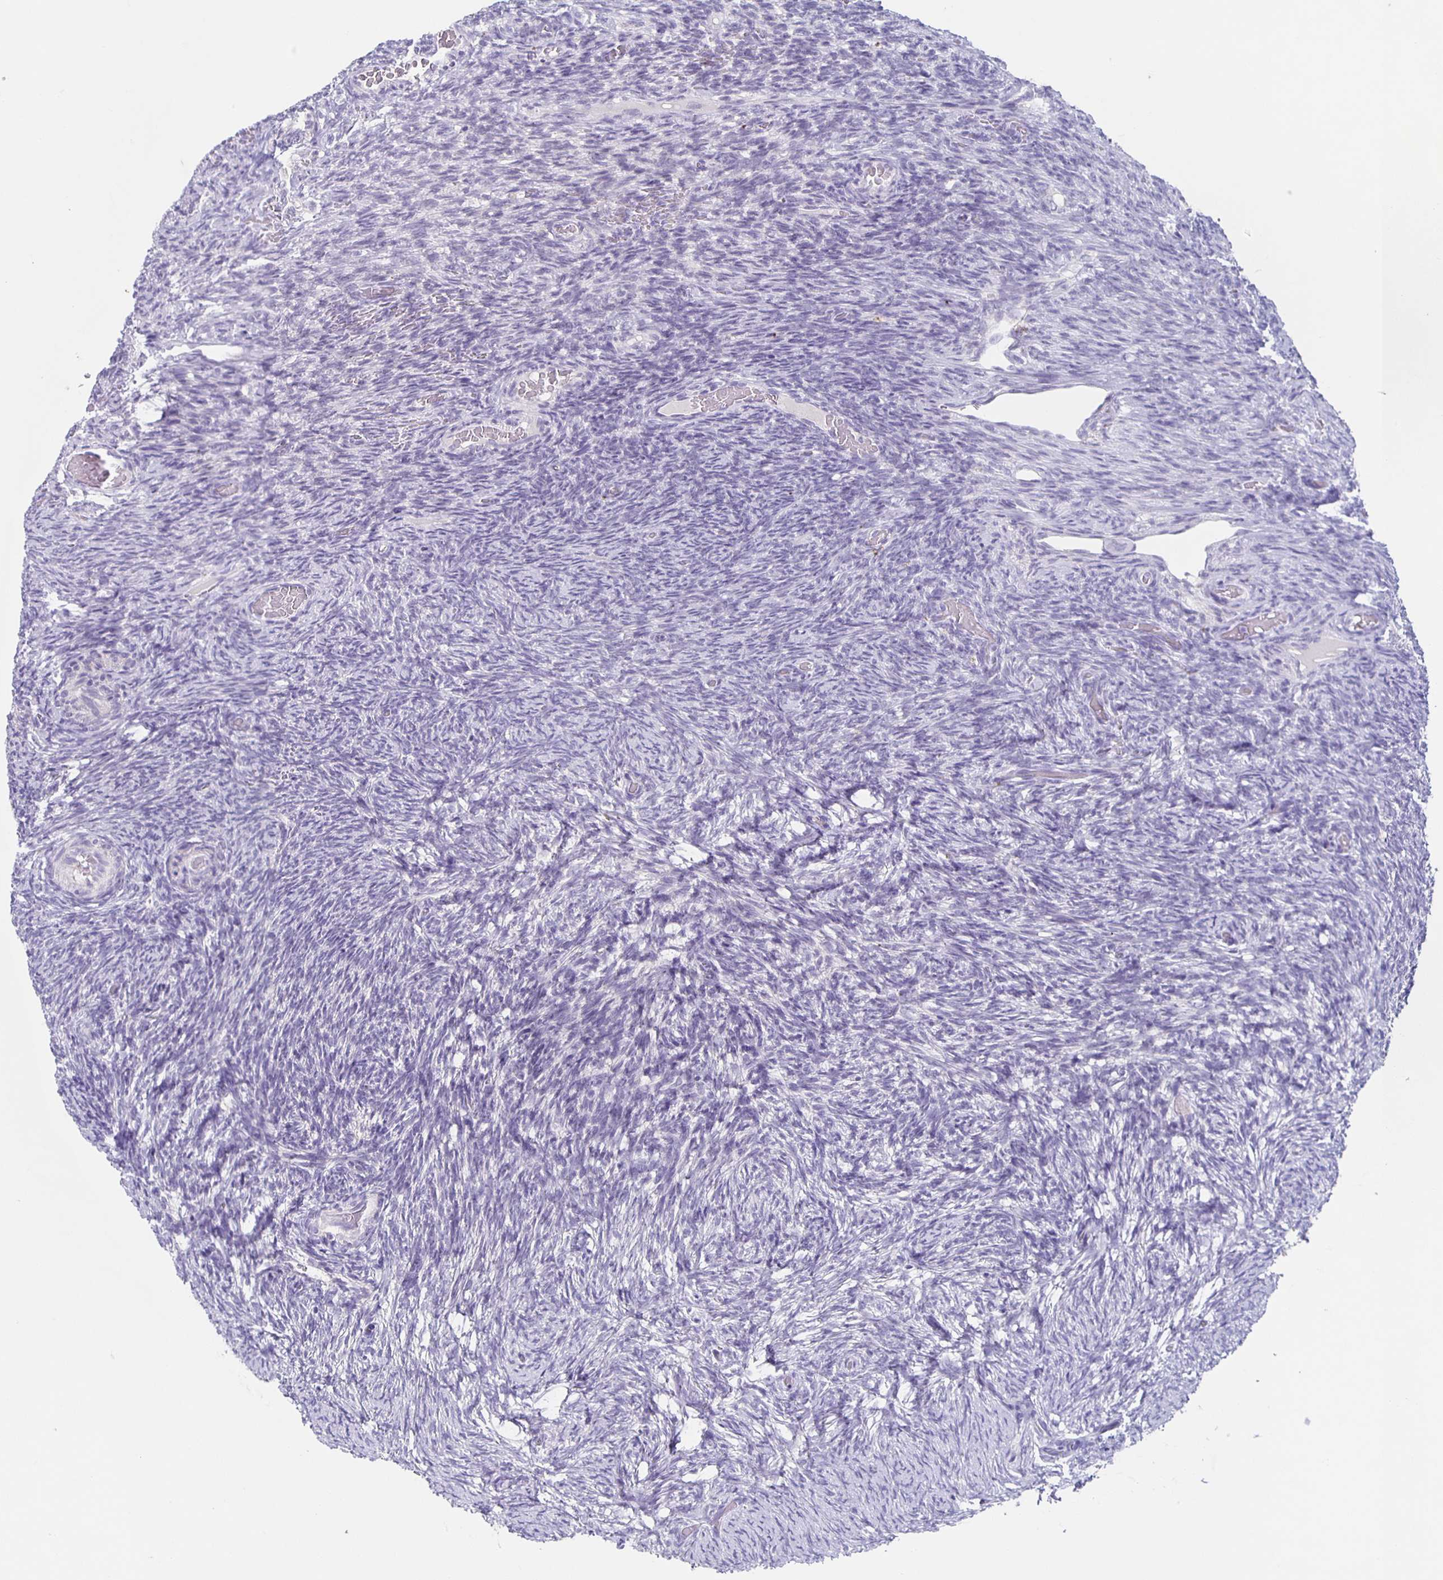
{"staining": {"intensity": "negative", "quantity": "none", "location": "none"}, "tissue": "ovary", "cell_type": "Ovarian stroma cells", "image_type": "normal", "snomed": [{"axis": "morphology", "description": "Normal tissue, NOS"}, {"axis": "topography", "description": "Ovary"}], "caption": "This is an immunohistochemistry (IHC) histopathology image of benign human ovary. There is no positivity in ovarian stroma cells.", "gene": "CARNS1", "patient": {"sex": "female", "age": 34}}